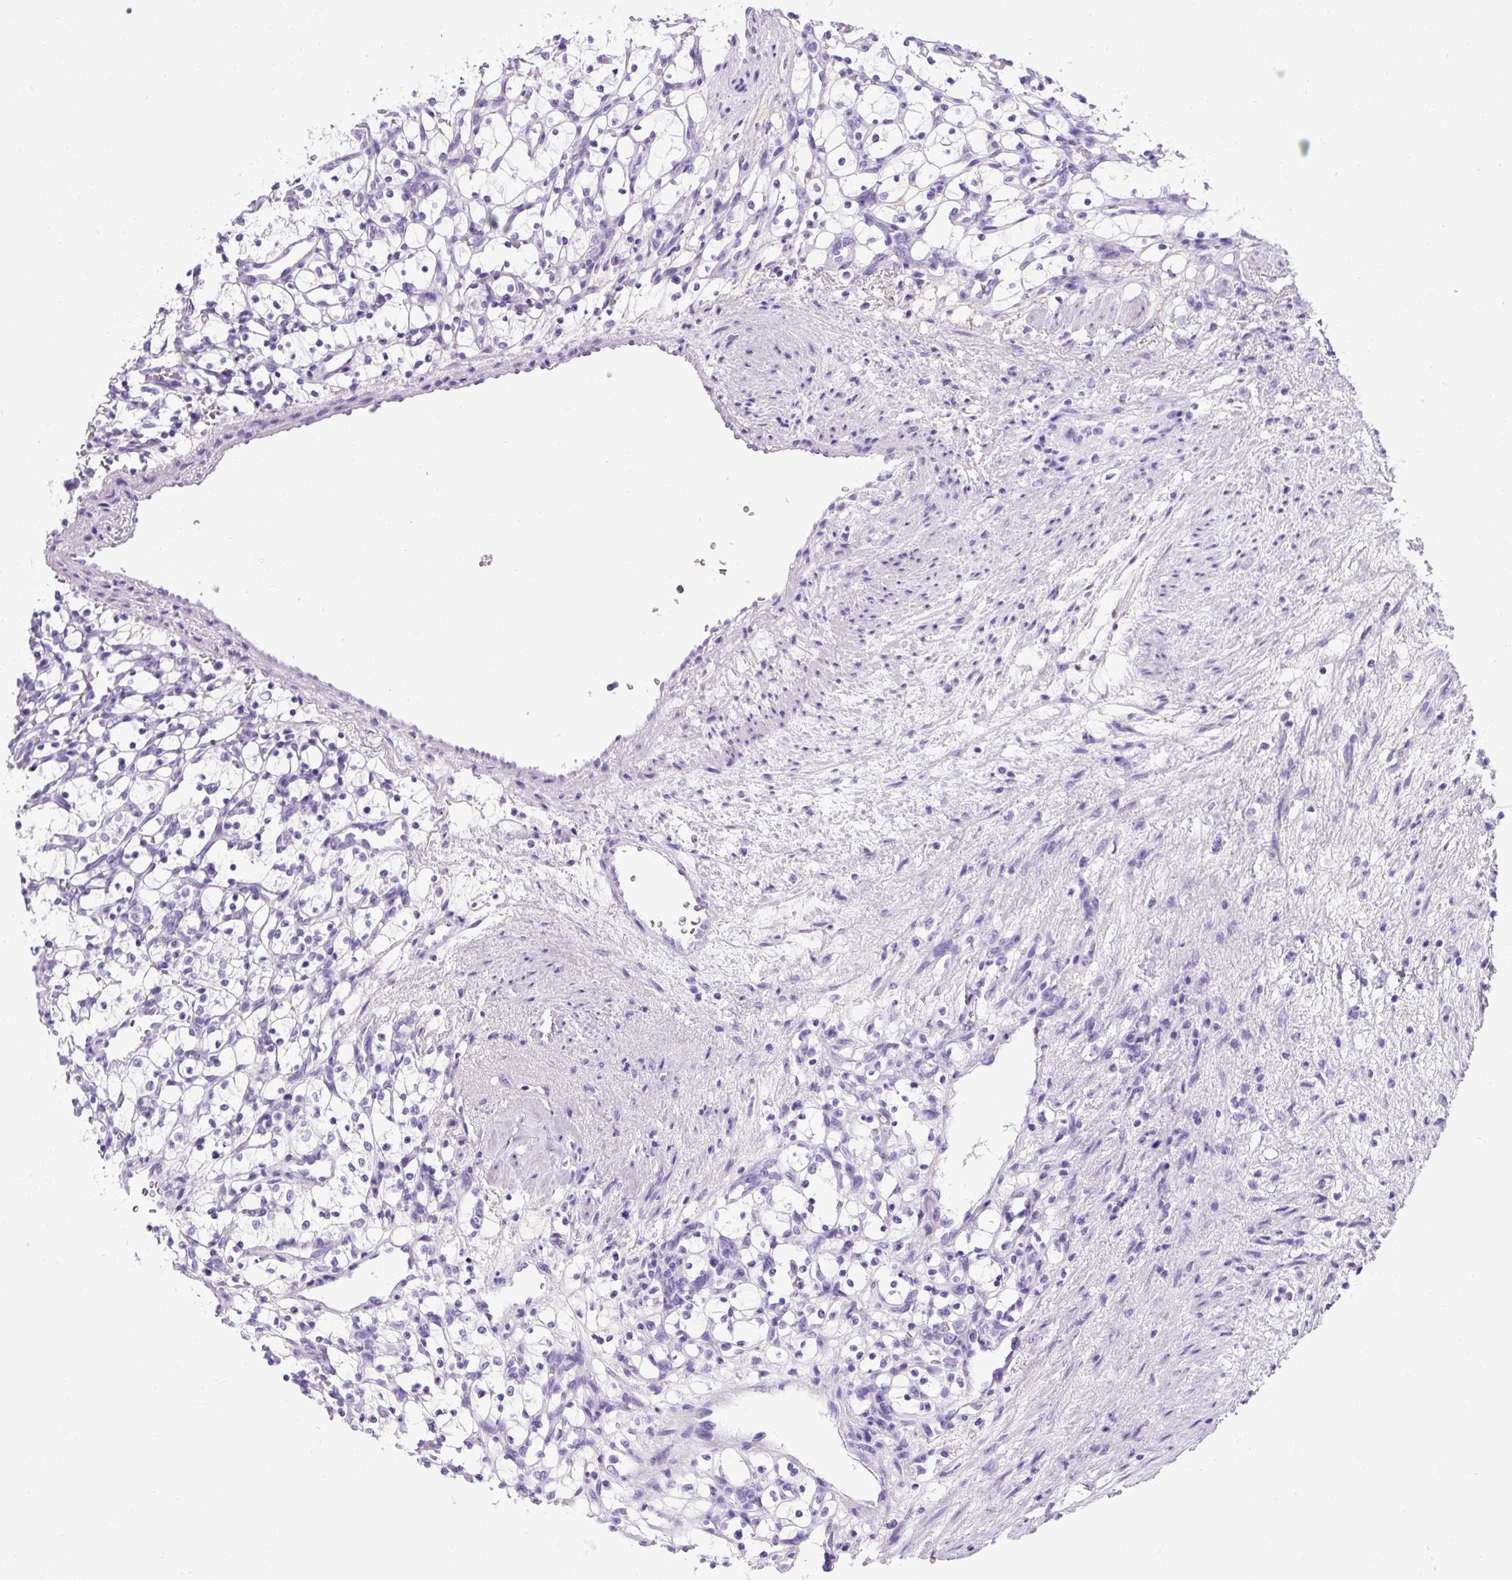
{"staining": {"intensity": "negative", "quantity": "none", "location": "none"}, "tissue": "renal cancer", "cell_type": "Tumor cells", "image_type": "cancer", "snomed": [{"axis": "morphology", "description": "Adenocarcinoma, NOS"}, {"axis": "topography", "description": "Kidney"}], "caption": "DAB immunohistochemical staining of adenocarcinoma (renal) shows no significant positivity in tumor cells. Brightfield microscopy of immunohistochemistry (IHC) stained with DAB (3,3'-diaminobenzidine) (brown) and hematoxylin (blue), captured at high magnification.", "gene": "UPP1", "patient": {"sex": "female", "age": 69}}